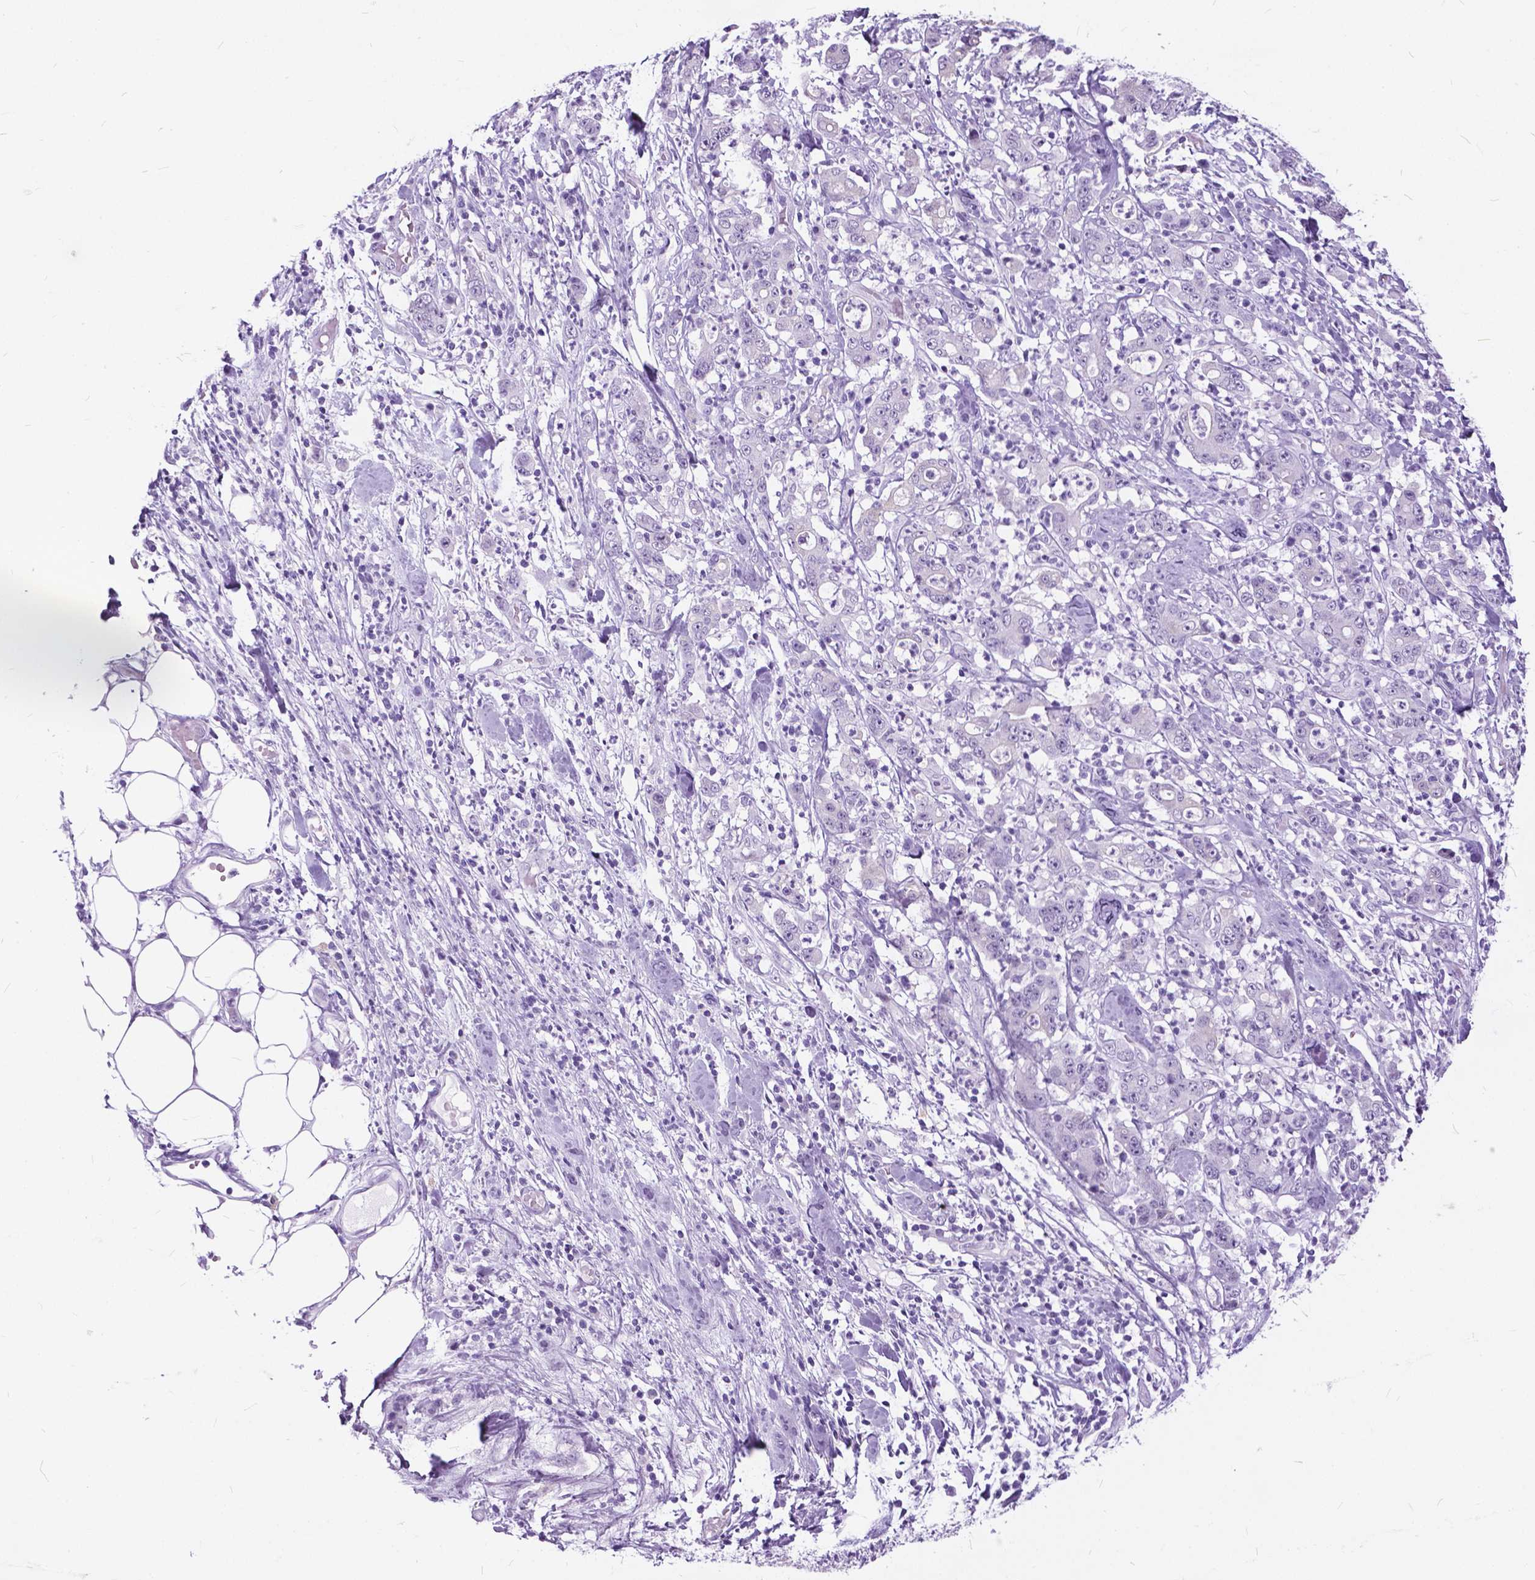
{"staining": {"intensity": "negative", "quantity": "none", "location": "none"}, "tissue": "stomach cancer", "cell_type": "Tumor cells", "image_type": "cancer", "snomed": [{"axis": "morphology", "description": "Adenocarcinoma, NOS"}, {"axis": "topography", "description": "Stomach, upper"}], "caption": "Immunohistochemistry (IHC) micrograph of human stomach cancer (adenocarcinoma) stained for a protein (brown), which exhibits no expression in tumor cells. (Stains: DAB (3,3'-diaminobenzidine) IHC with hematoxylin counter stain, Microscopy: brightfield microscopy at high magnification).", "gene": "BSND", "patient": {"sex": "male", "age": 68}}